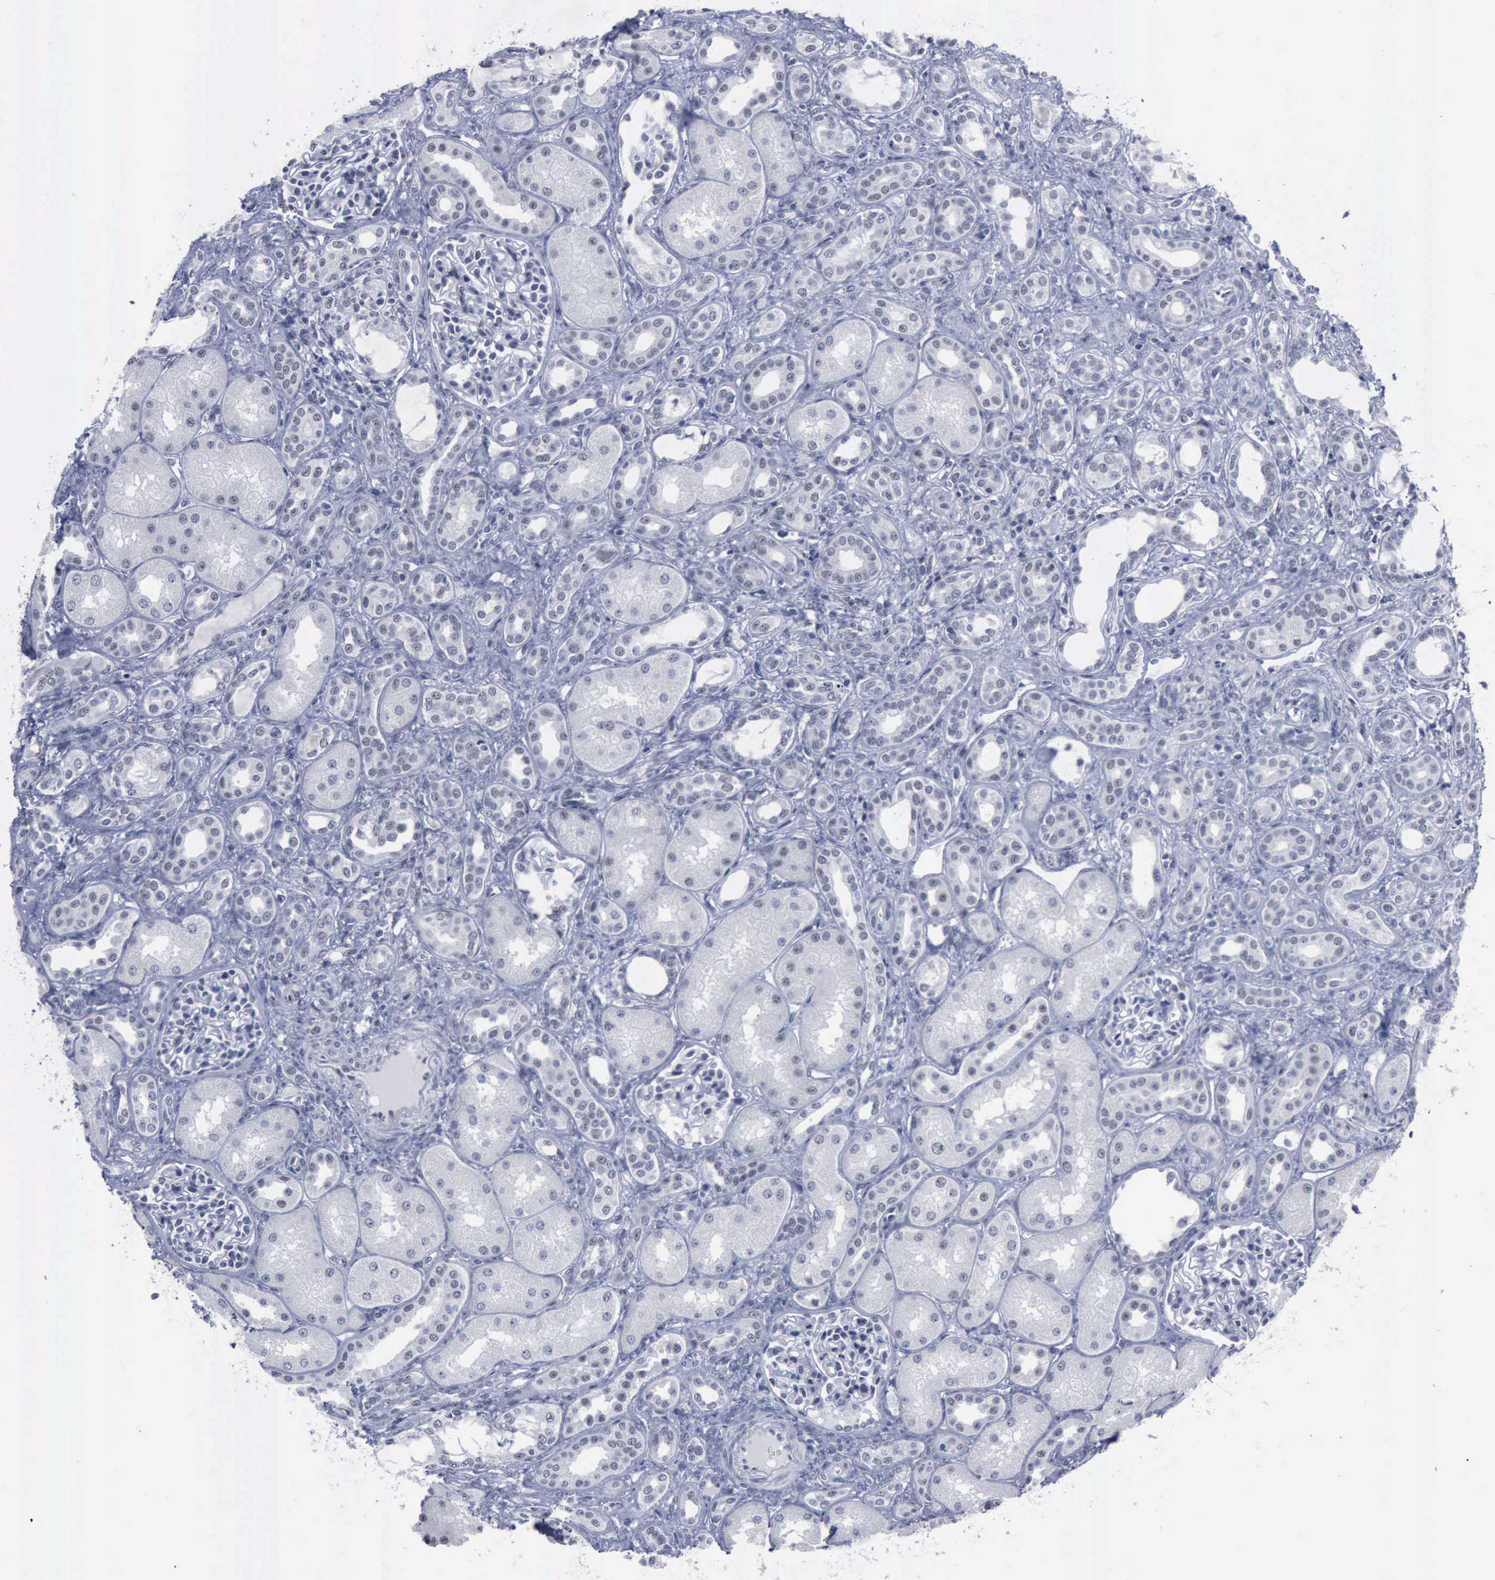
{"staining": {"intensity": "negative", "quantity": "none", "location": "none"}, "tissue": "kidney", "cell_type": "Cells in glomeruli", "image_type": "normal", "snomed": [{"axis": "morphology", "description": "Normal tissue, NOS"}, {"axis": "topography", "description": "Kidney"}], "caption": "High magnification brightfield microscopy of benign kidney stained with DAB (brown) and counterstained with hematoxylin (blue): cells in glomeruli show no significant staining.", "gene": "BRD1", "patient": {"sex": "male", "age": 7}}